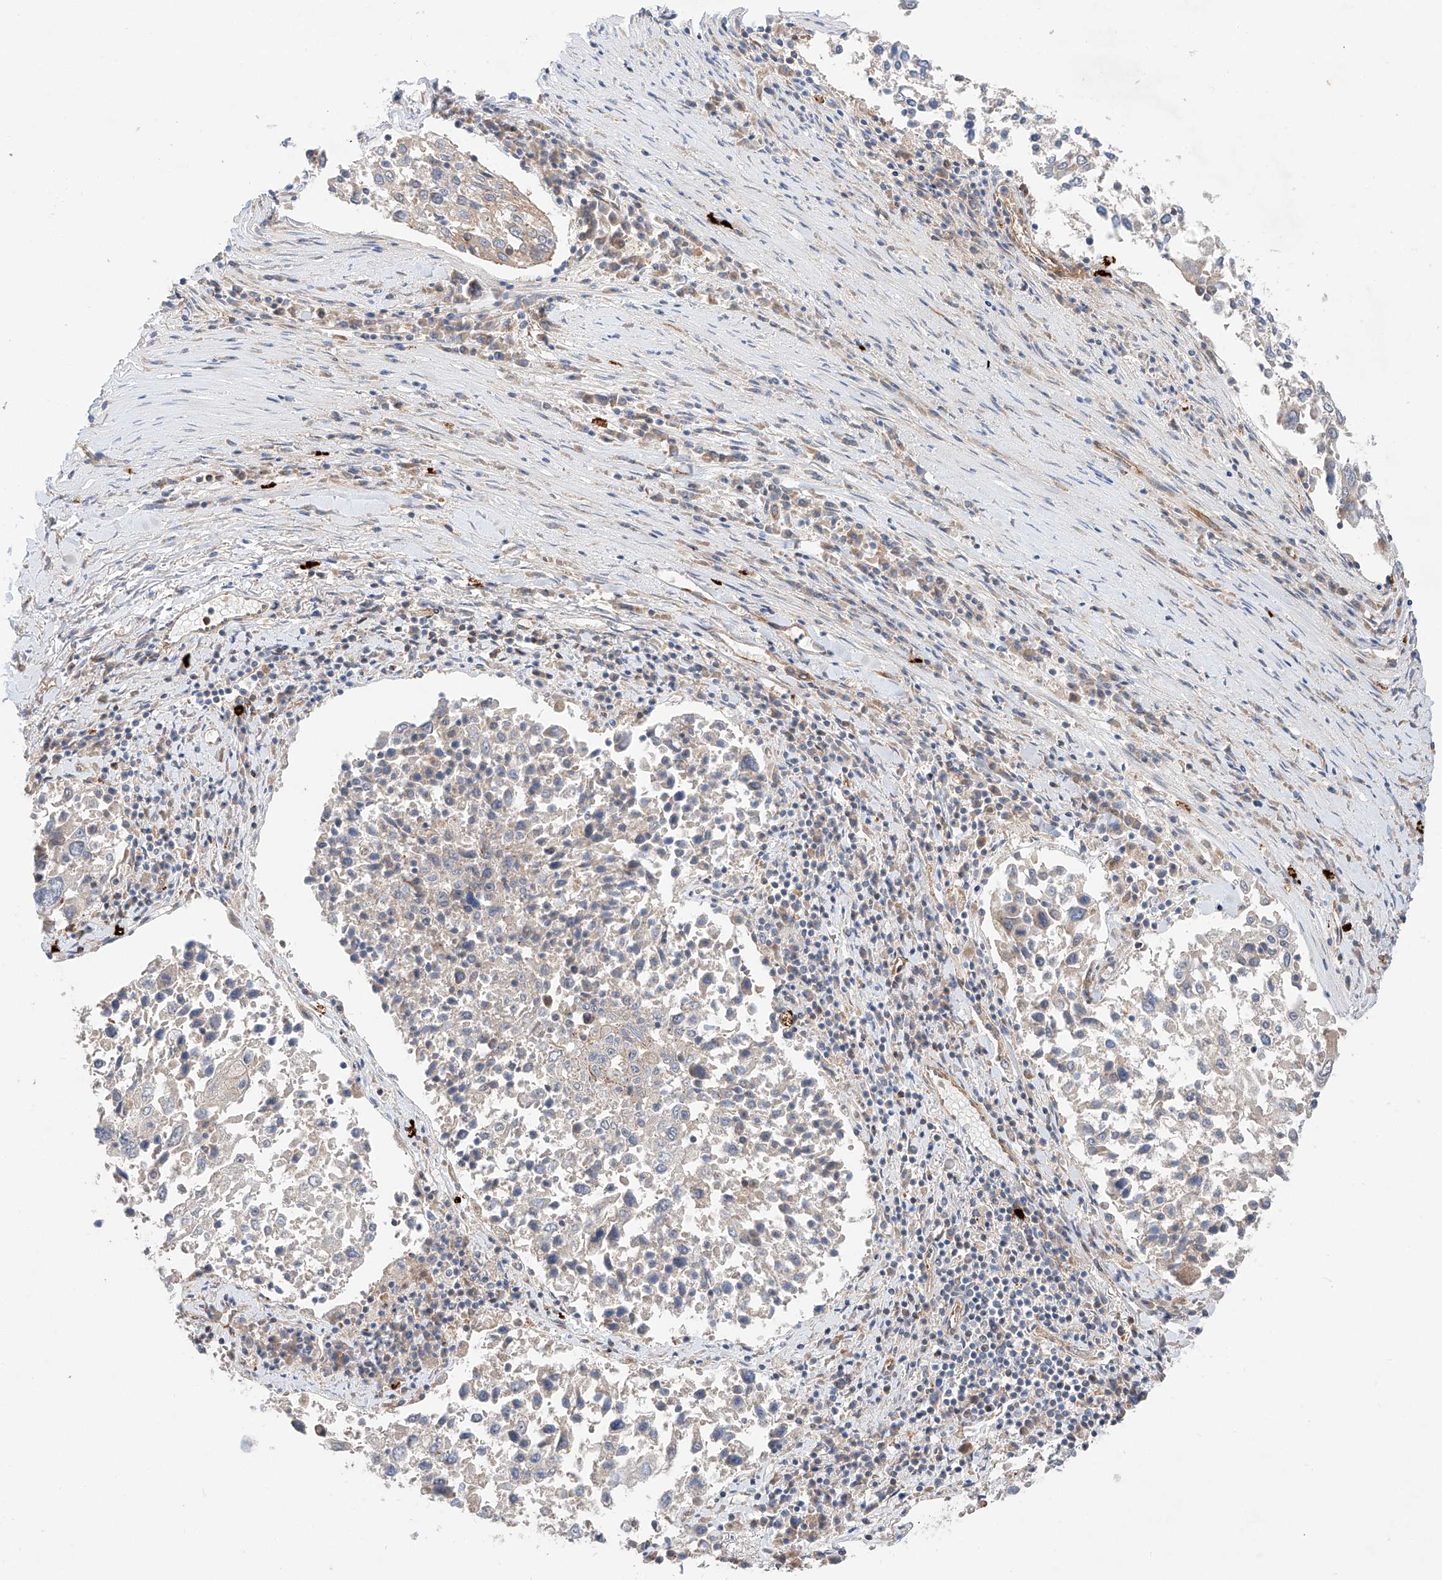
{"staining": {"intensity": "negative", "quantity": "none", "location": "none"}, "tissue": "lung cancer", "cell_type": "Tumor cells", "image_type": "cancer", "snomed": [{"axis": "morphology", "description": "Squamous cell carcinoma, NOS"}, {"axis": "topography", "description": "Lung"}], "caption": "This is a micrograph of immunohistochemistry staining of lung cancer, which shows no staining in tumor cells. The staining is performed using DAB brown chromogen with nuclei counter-stained in using hematoxylin.", "gene": "MINDY4", "patient": {"sex": "male", "age": 65}}